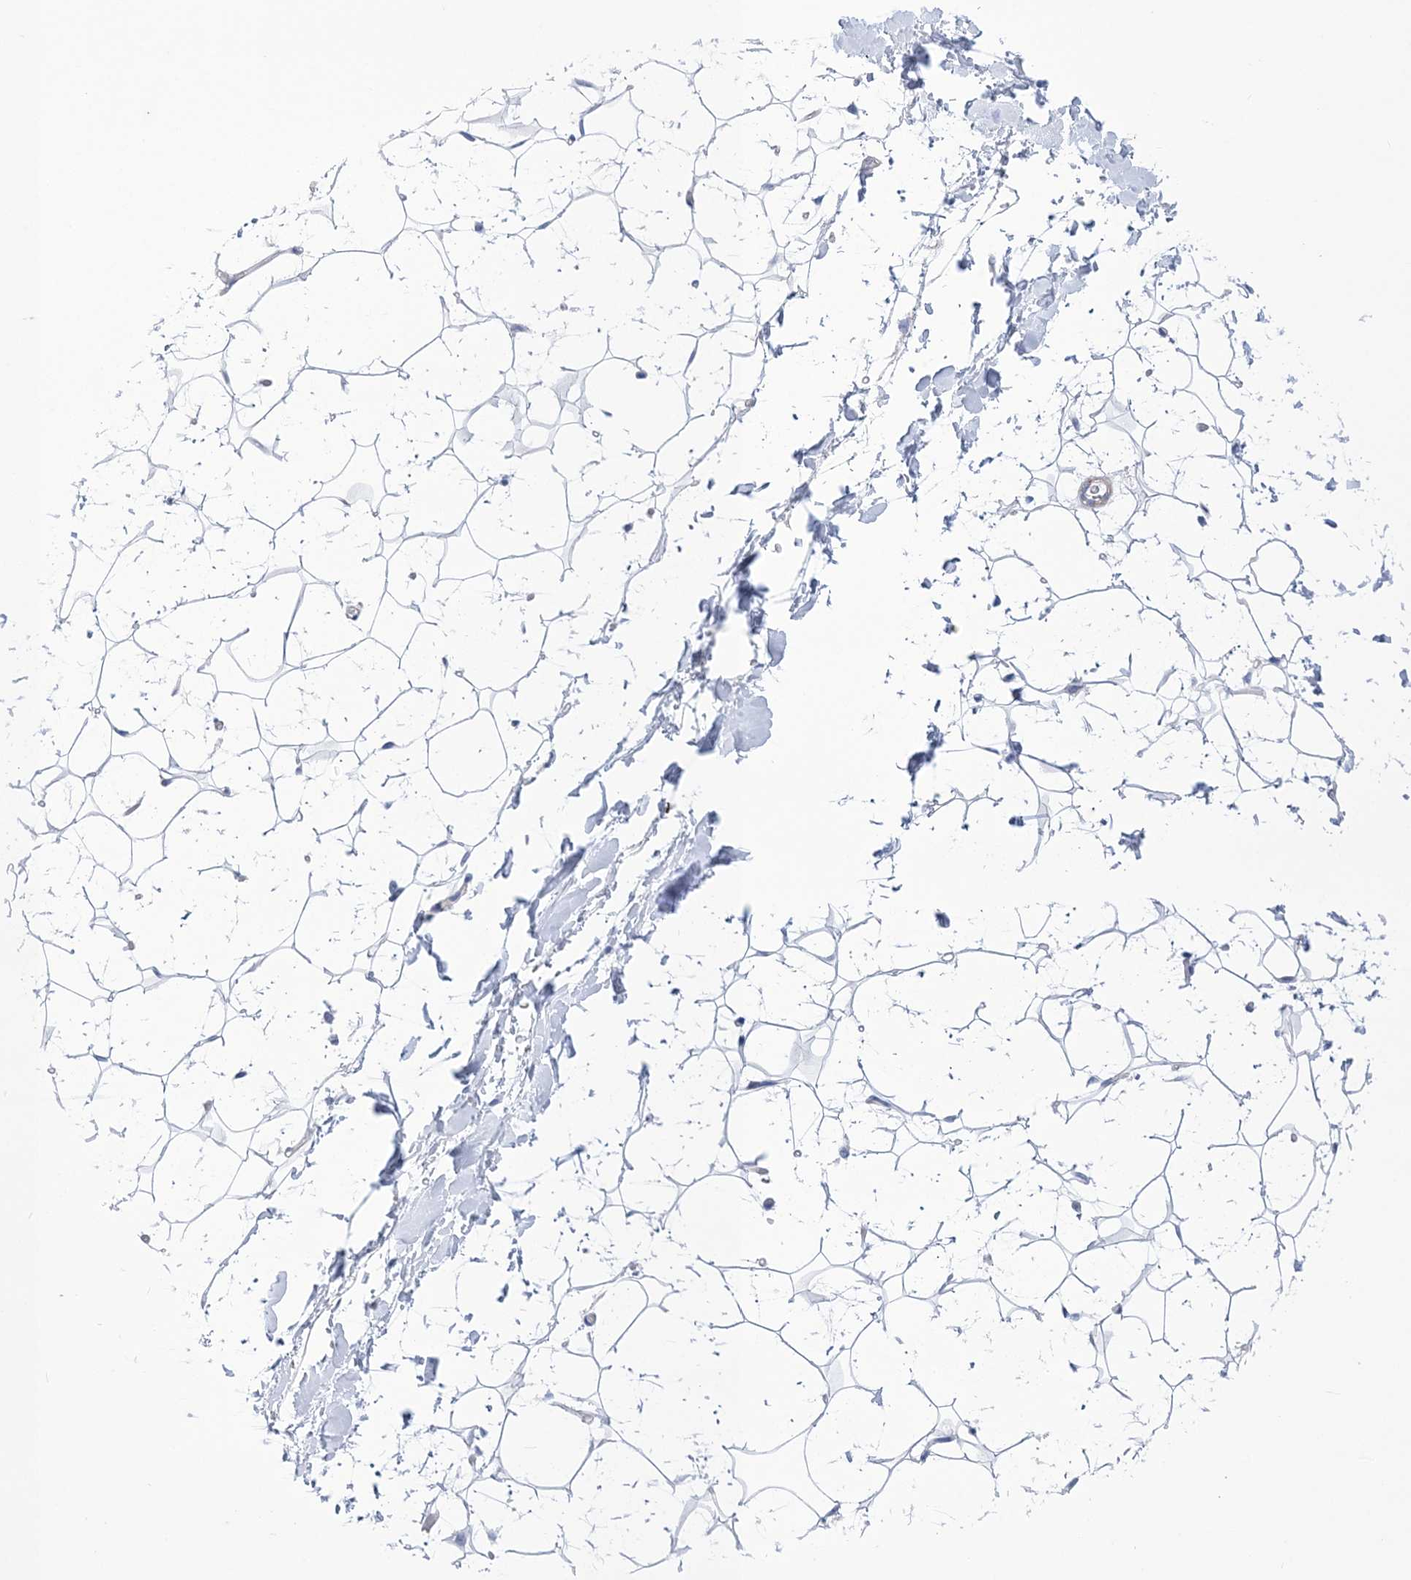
{"staining": {"intensity": "negative", "quantity": "none", "location": "none"}, "tissue": "adipose tissue", "cell_type": "Adipocytes", "image_type": "normal", "snomed": [{"axis": "morphology", "description": "Normal tissue, NOS"}, {"axis": "topography", "description": "Breast"}], "caption": "This is a image of immunohistochemistry (IHC) staining of benign adipose tissue, which shows no expression in adipocytes.", "gene": "WDR74", "patient": {"sex": "female", "age": 26}}